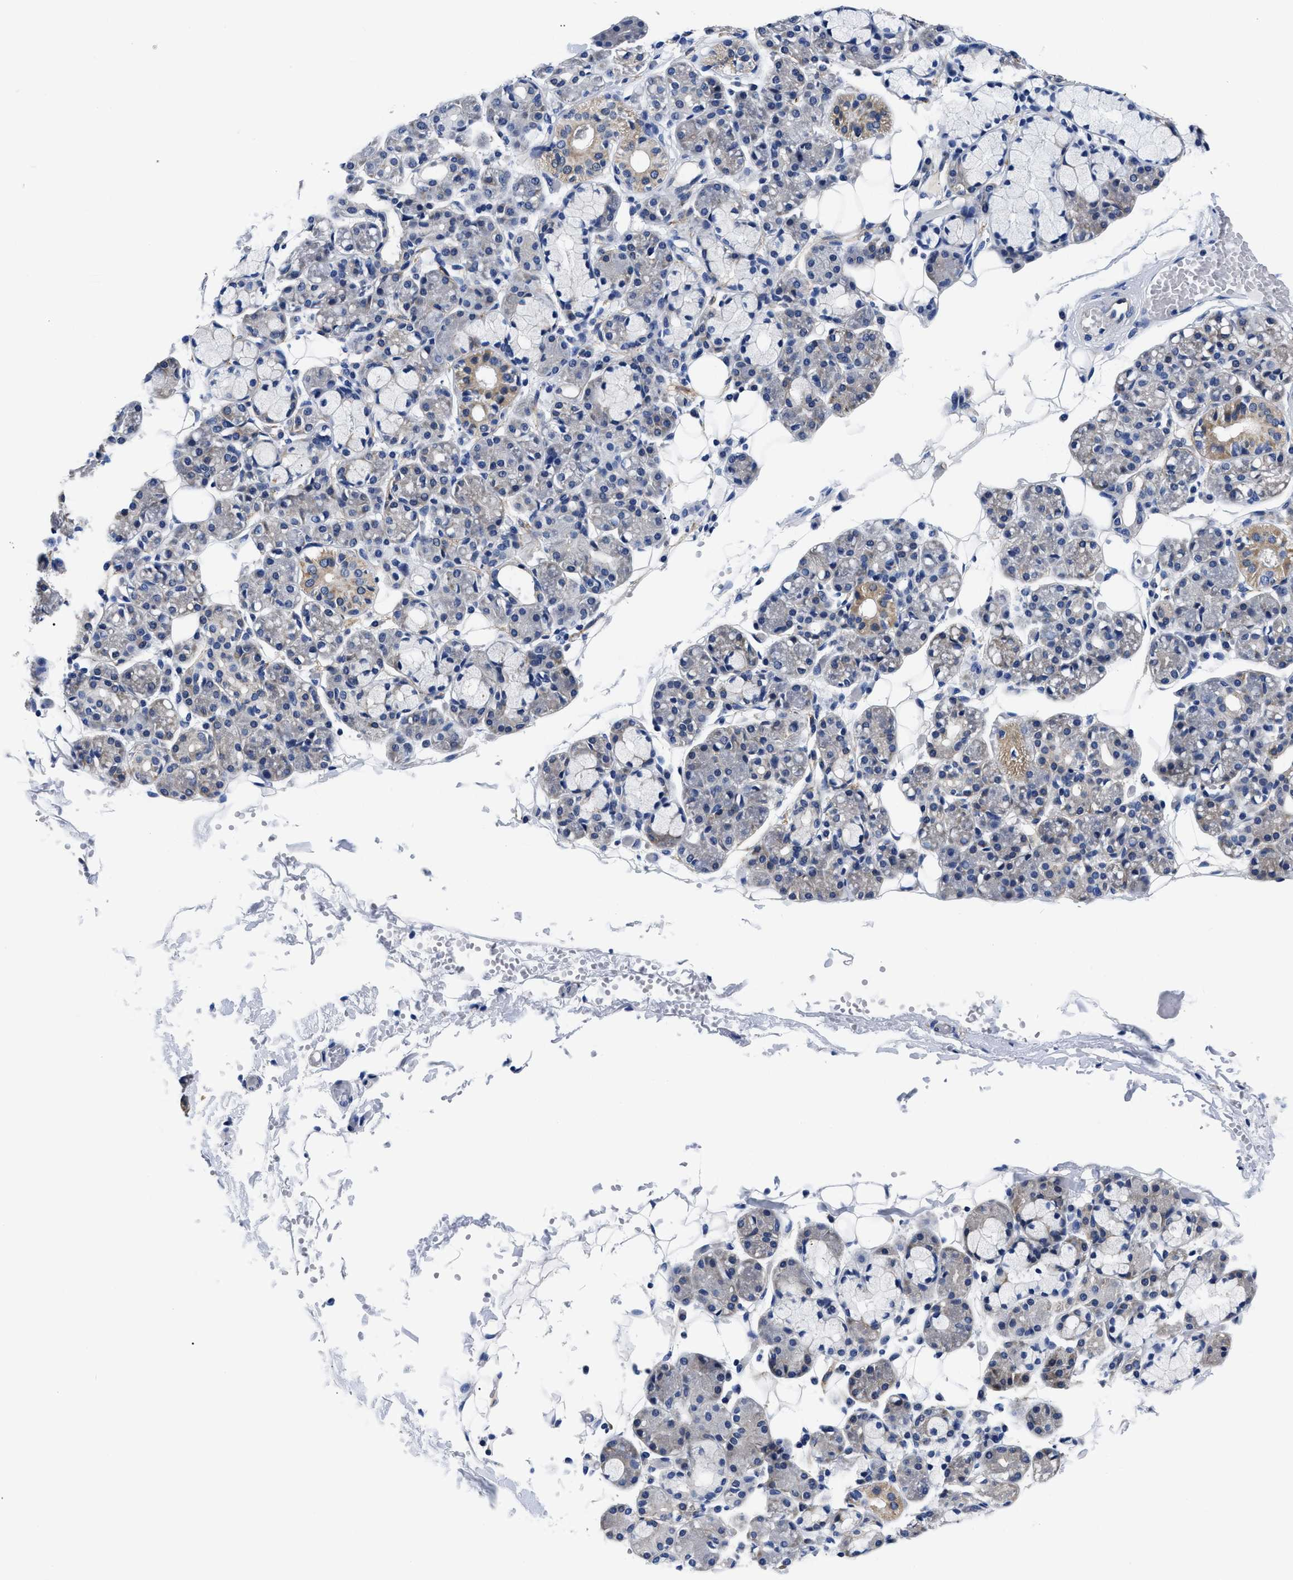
{"staining": {"intensity": "moderate", "quantity": "<25%", "location": "cytoplasmic/membranous"}, "tissue": "salivary gland", "cell_type": "Glandular cells", "image_type": "normal", "snomed": [{"axis": "morphology", "description": "Normal tissue, NOS"}, {"axis": "topography", "description": "Salivary gland"}], "caption": "This is a histology image of IHC staining of unremarkable salivary gland, which shows moderate positivity in the cytoplasmic/membranous of glandular cells.", "gene": "SLC35F1", "patient": {"sex": "male", "age": 63}}